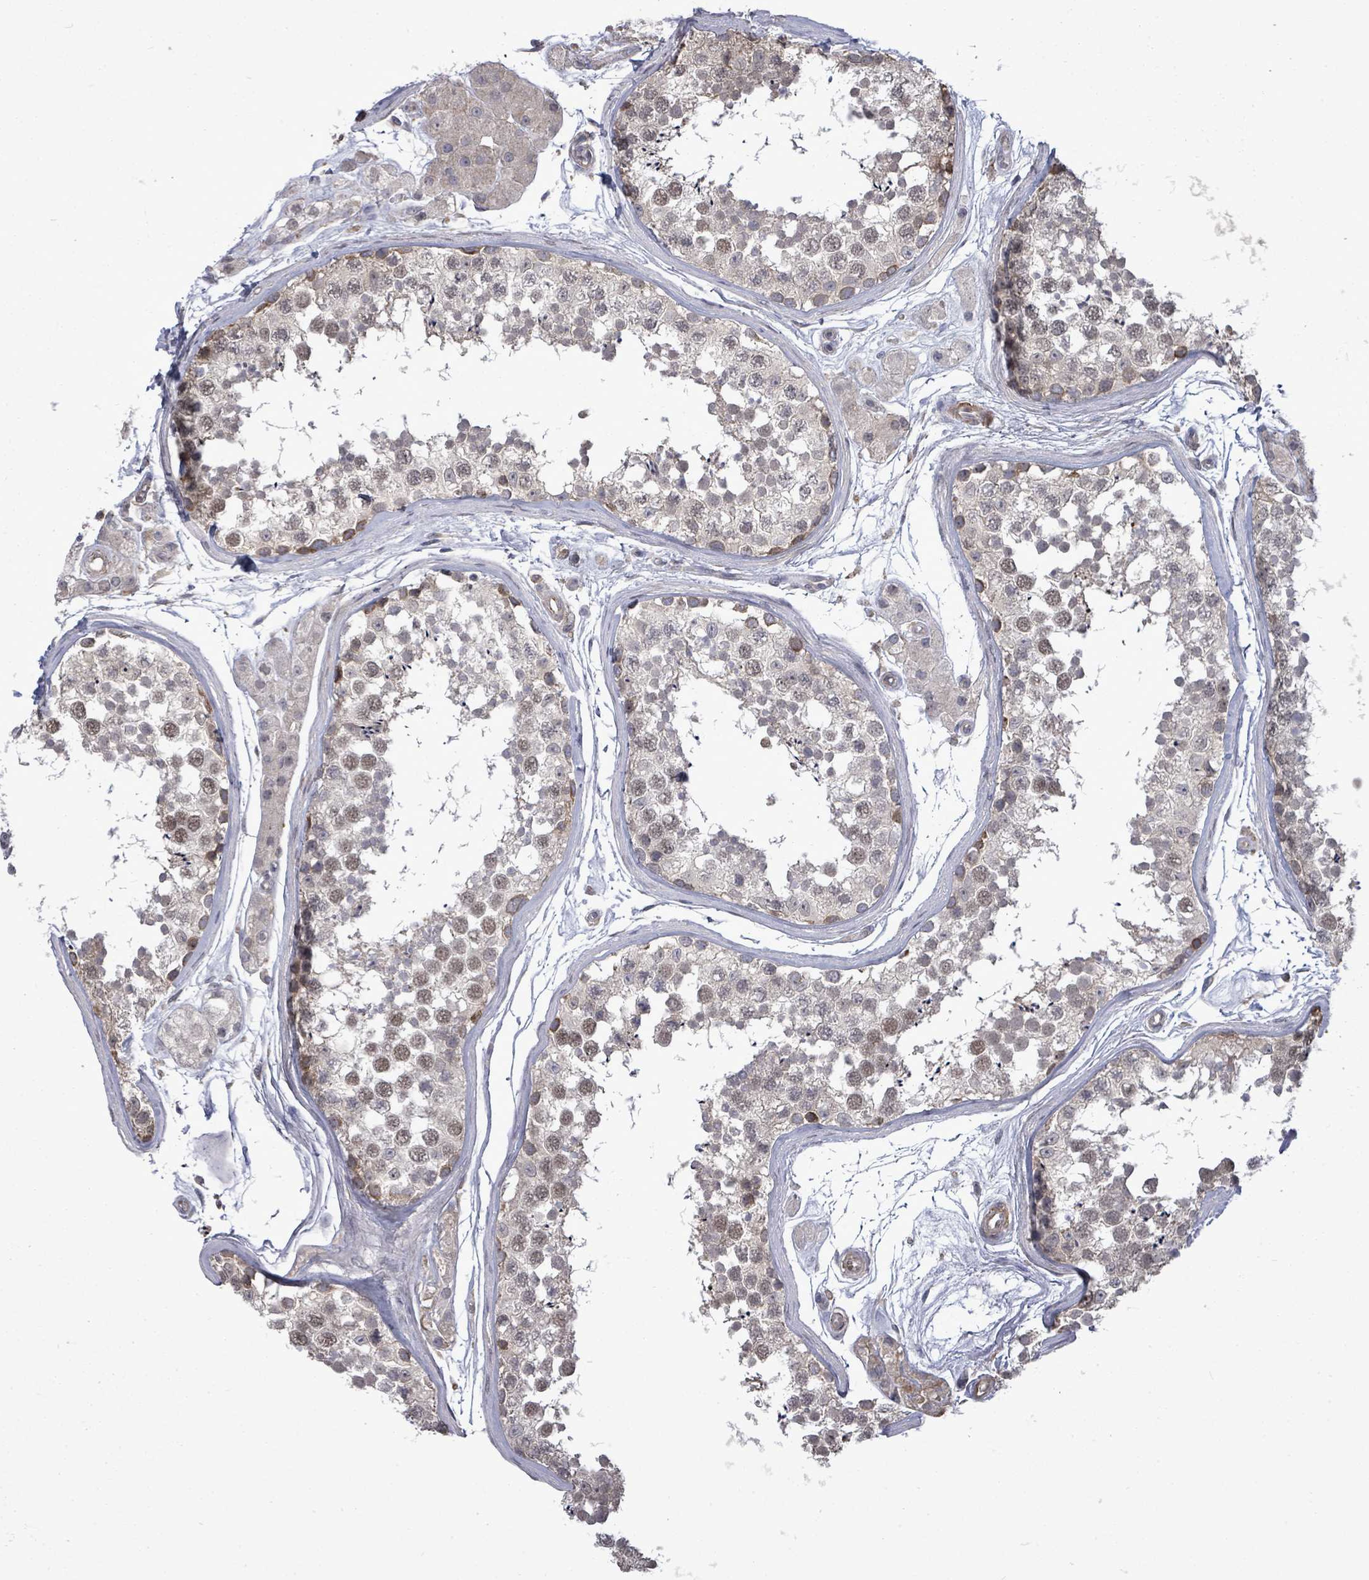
{"staining": {"intensity": "weak", "quantity": "25%-75%", "location": "nuclear"}, "tissue": "testis", "cell_type": "Cells in seminiferous ducts", "image_type": "normal", "snomed": [{"axis": "morphology", "description": "Normal tissue, NOS"}, {"axis": "topography", "description": "Testis"}], "caption": "A histopathology image showing weak nuclear expression in about 25%-75% of cells in seminiferous ducts in benign testis, as visualized by brown immunohistochemical staining.", "gene": "PAPSS1", "patient": {"sex": "male", "age": 56}}